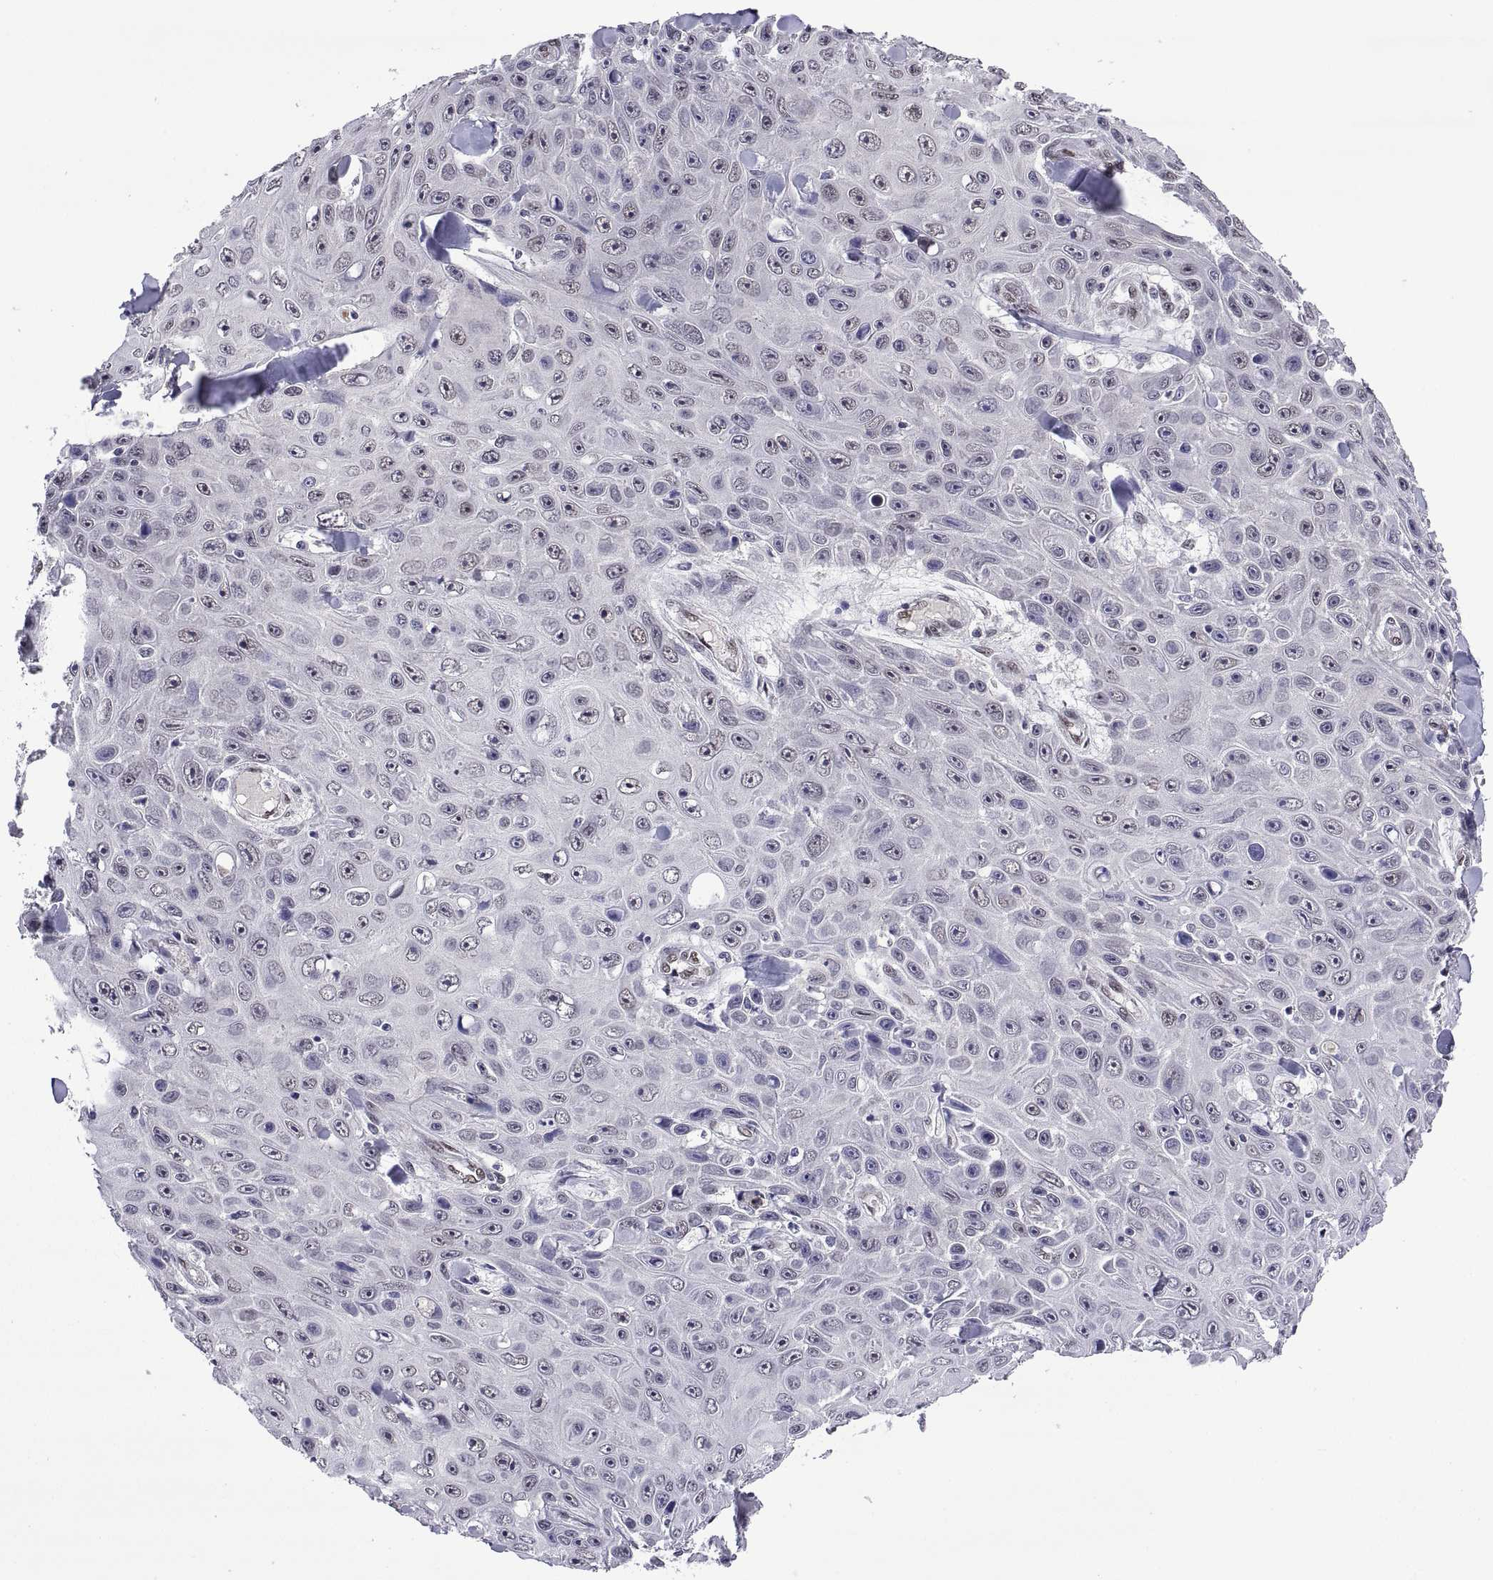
{"staining": {"intensity": "weak", "quantity": "25%-75%", "location": "nuclear"}, "tissue": "skin cancer", "cell_type": "Tumor cells", "image_type": "cancer", "snomed": [{"axis": "morphology", "description": "Squamous cell carcinoma, NOS"}, {"axis": "topography", "description": "Skin"}], "caption": "An immunohistochemistry photomicrograph of neoplastic tissue is shown. Protein staining in brown highlights weak nuclear positivity in skin cancer (squamous cell carcinoma) within tumor cells.", "gene": "NR4A1", "patient": {"sex": "male", "age": 82}}